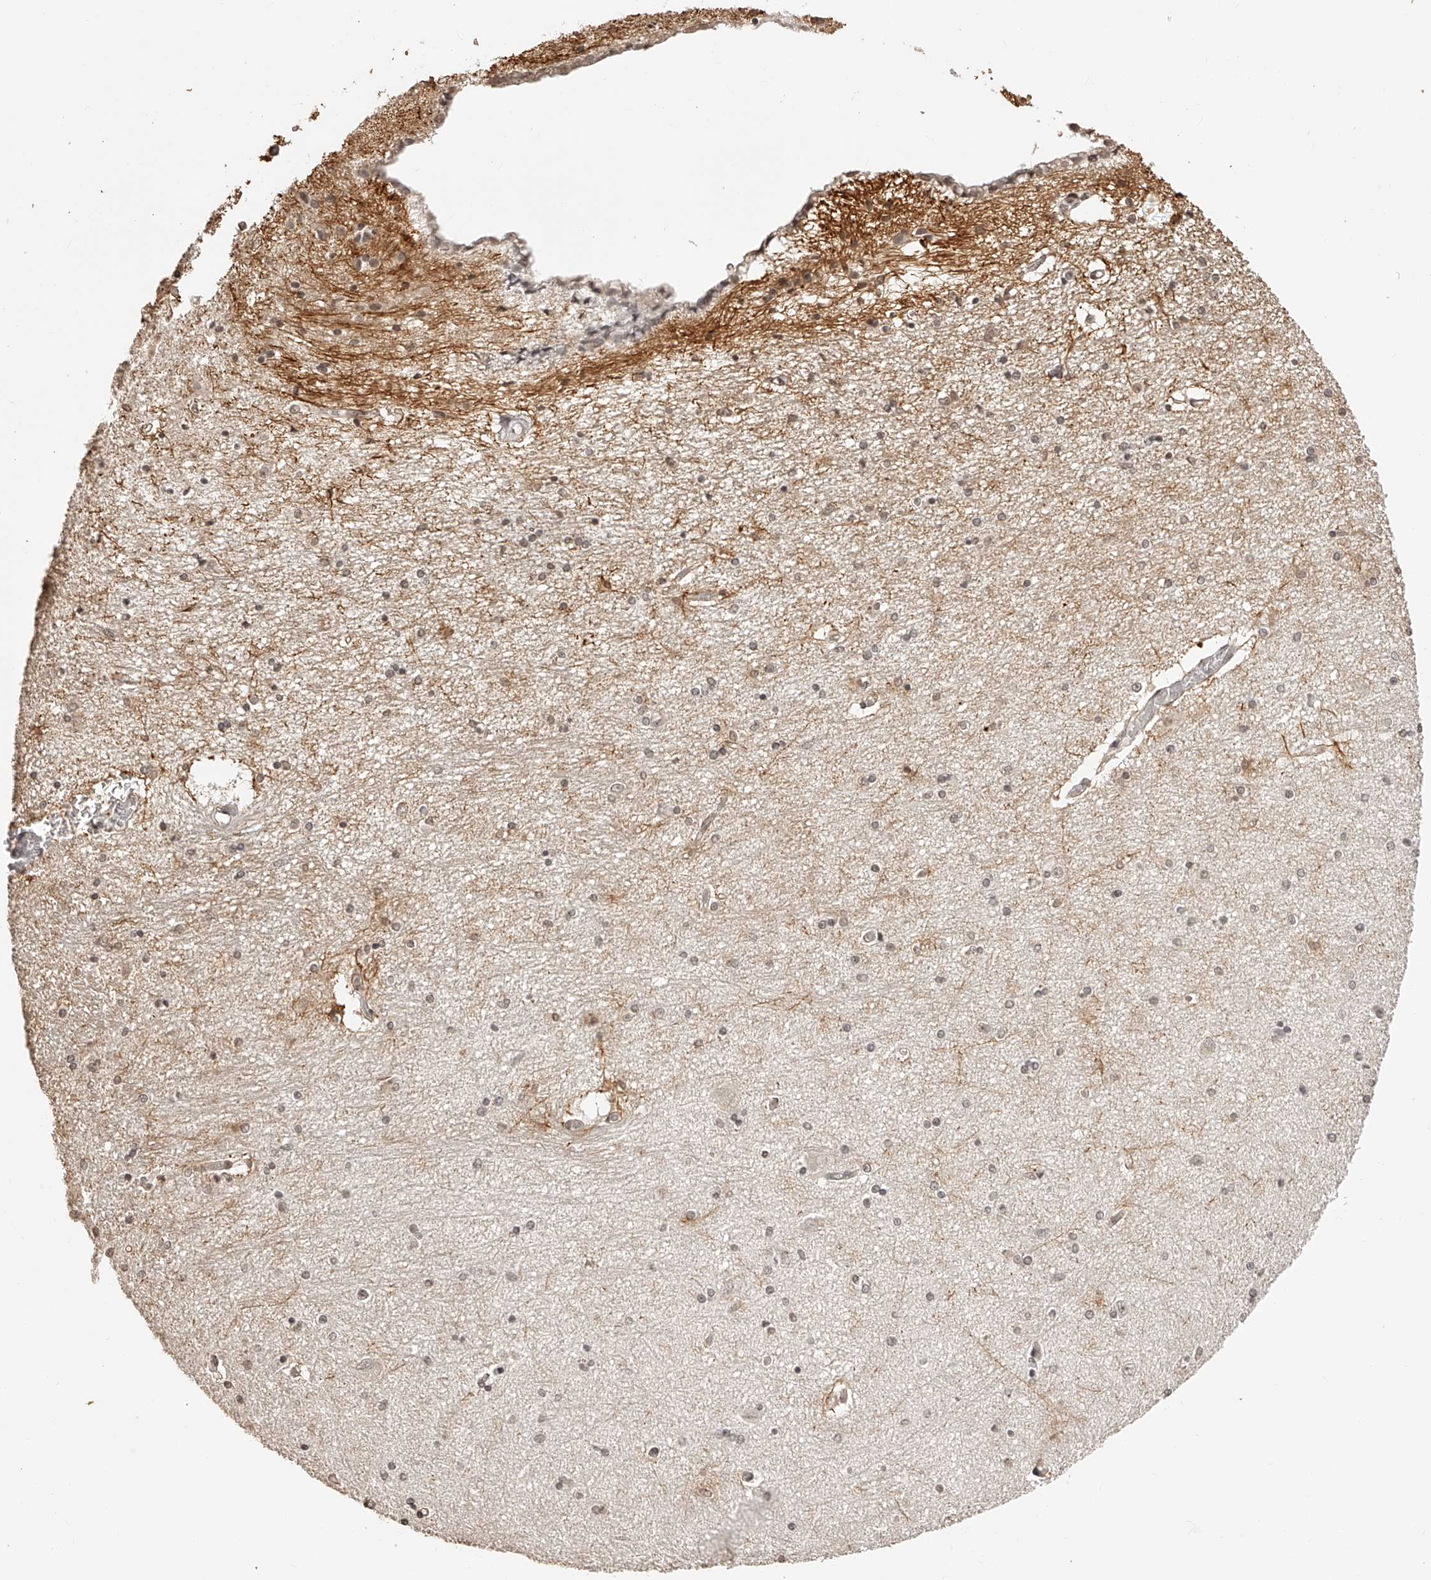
{"staining": {"intensity": "weak", "quantity": ">75%", "location": "cytoplasmic/membranous,nuclear"}, "tissue": "hippocampus", "cell_type": "Glial cells", "image_type": "normal", "snomed": [{"axis": "morphology", "description": "Normal tissue, NOS"}, {"axis": "topography", "description": "Hippocampus"}], "caption": "This photomicrograph demonstrates immunohistochemistry (IHC) staining of unremarkable hippocampus, with low weak cytoplasmic/membranous,nuclear positivity in about >75% of glial cells.", "gene": "ZNF503", "patient": {"sex": "female", "age": 54}}